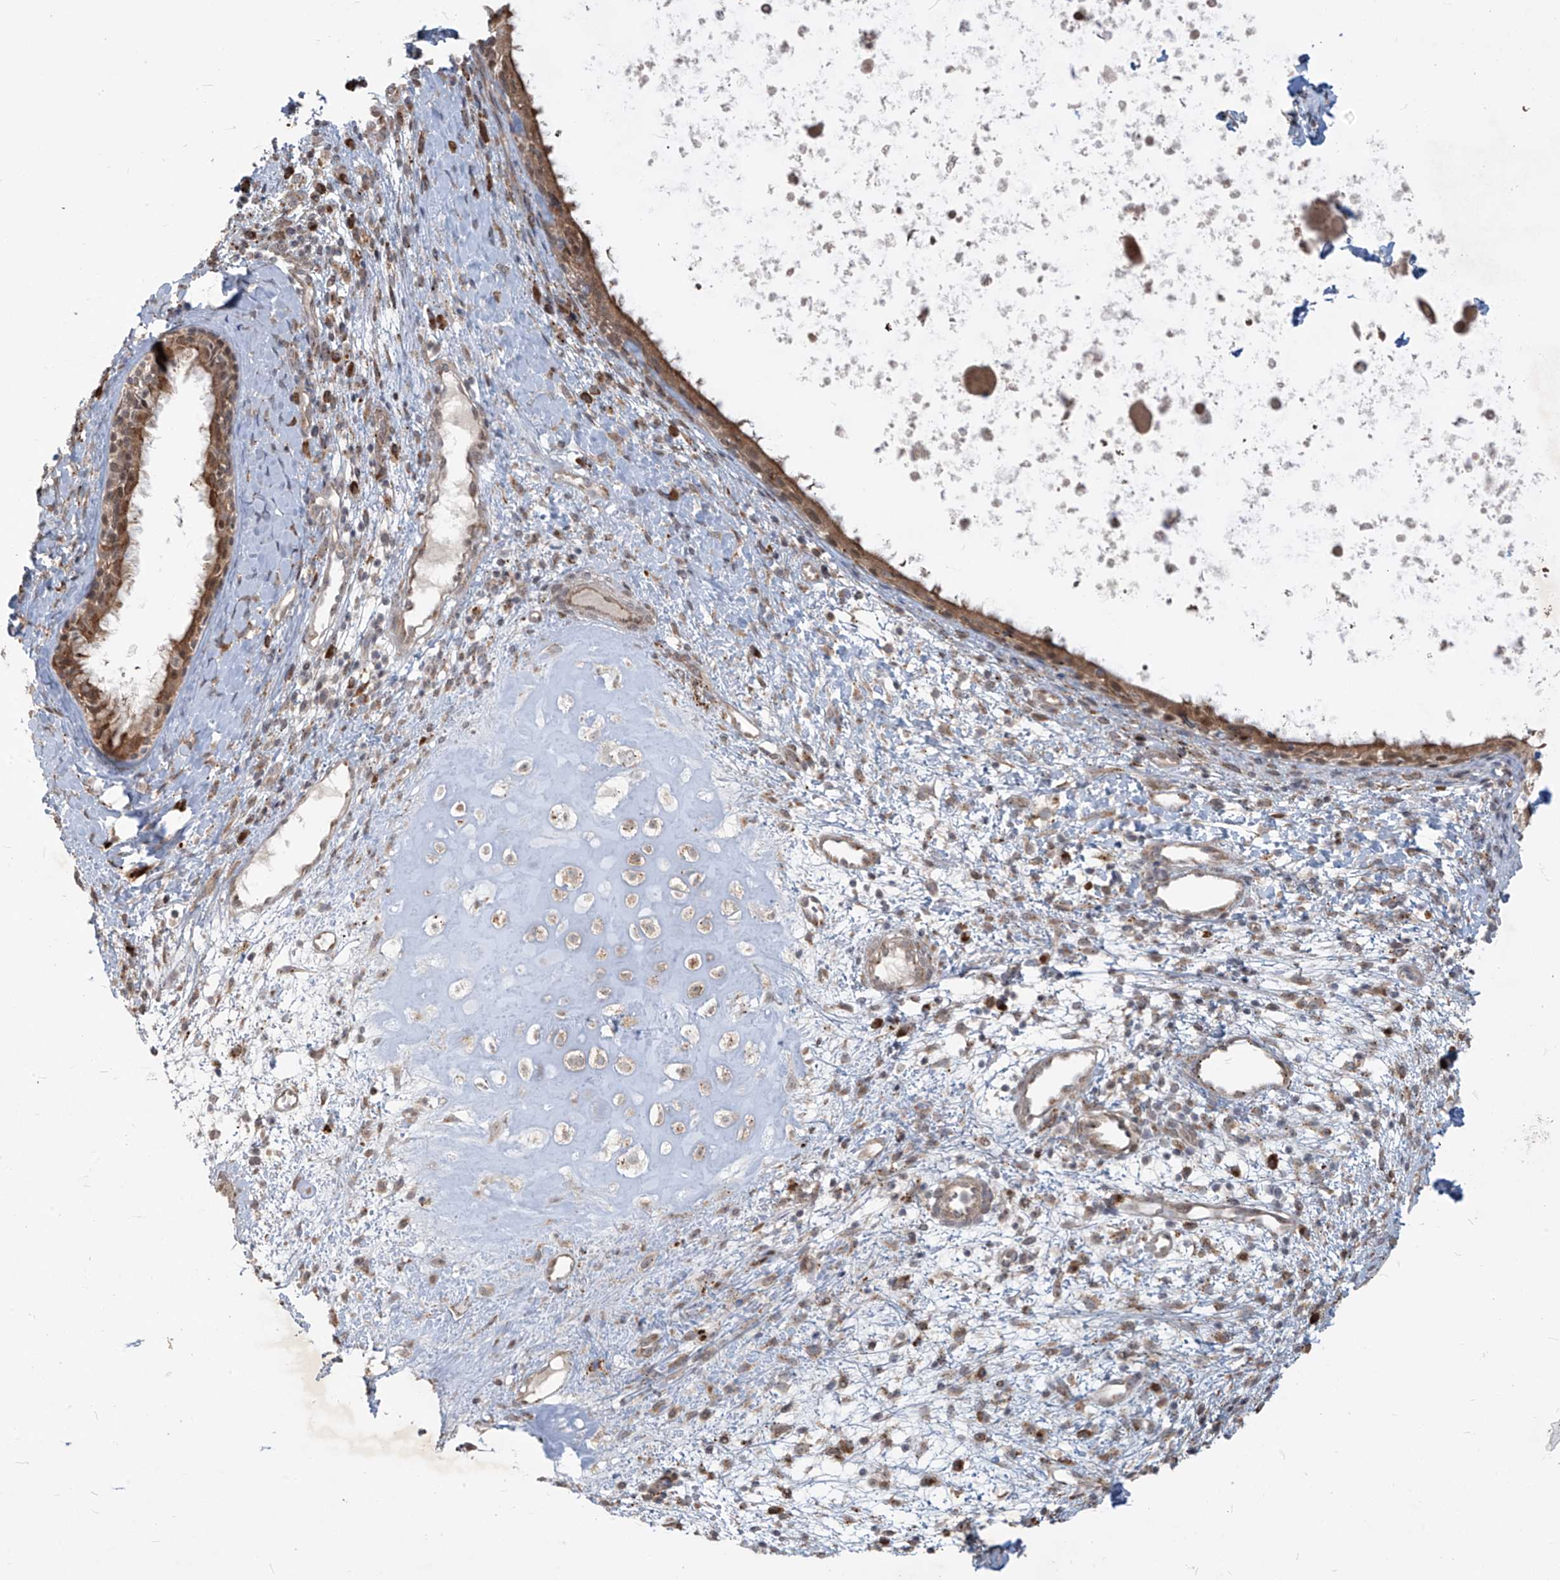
{"staining": {"intensity": "strong", "quantity": ">75%", "location": "cytoplasmic/membranous,nuclear"}, "tissue": "nasopharynx", "cell_type": "Respiratory epithelial cells", "image_type": "normal", "snomed": [{"axis": "morphology", "description": "Normal tissue, NOS"}, {"axis": "topography", "description": "Nasopharynx"}], "caption": "Nasopharynx was stained to show a protein in brown. There is high levels of strong cytoplasmic/membranous,nuclear positivity in approximately >75% of respiratory epithelial cells. The staining is performed using DAB (3,3'-diaminobenzidine) brown chromogen to label protein expression. The nuclei are counter-stained blue using hematoxylin.", "gene": "PLEKHM3", "patient": {"sex": "male", "age": 22}}